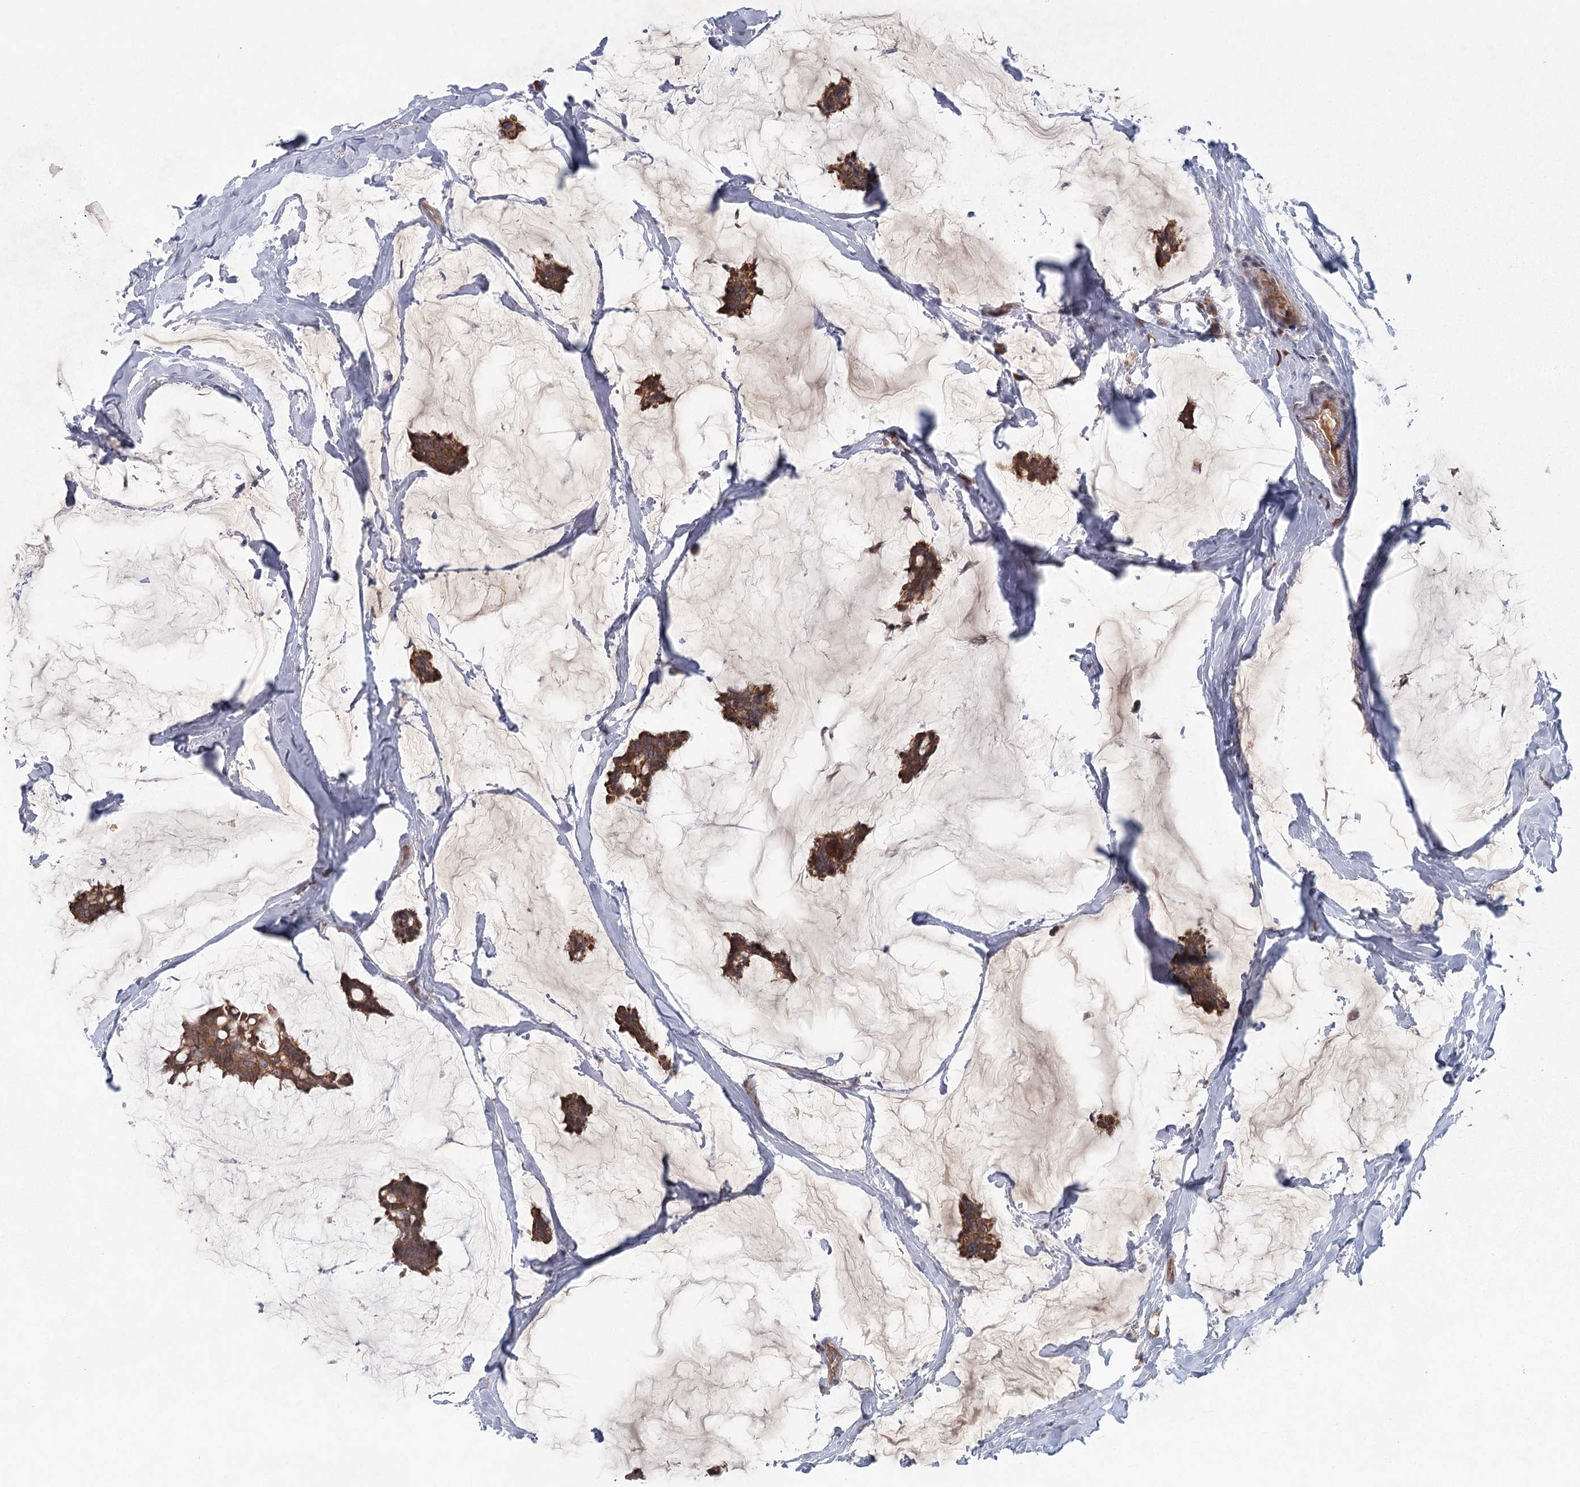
{"staining": {"intensity": "moderate", "quantity": ">75%", "location": "cytoplasmic/membranous"}, "tissue": "breast cancer", "cell_type": "Tumor cells", "image_type": "cancer", "snomed": [{"axis": "morphology", "description": "Duct carcinoma"}, {"axis": "topography", "description": "Breast"}], "caption": "Invasive ductal carcinoma (breast) was stained to show a protein in brown. There is medium levels of moderate cytoplasmic/membranous expression in approximately >75% of tumor cells.", "gene": "LRRC14B", "patient": {"sex": "female", "age": 93}}